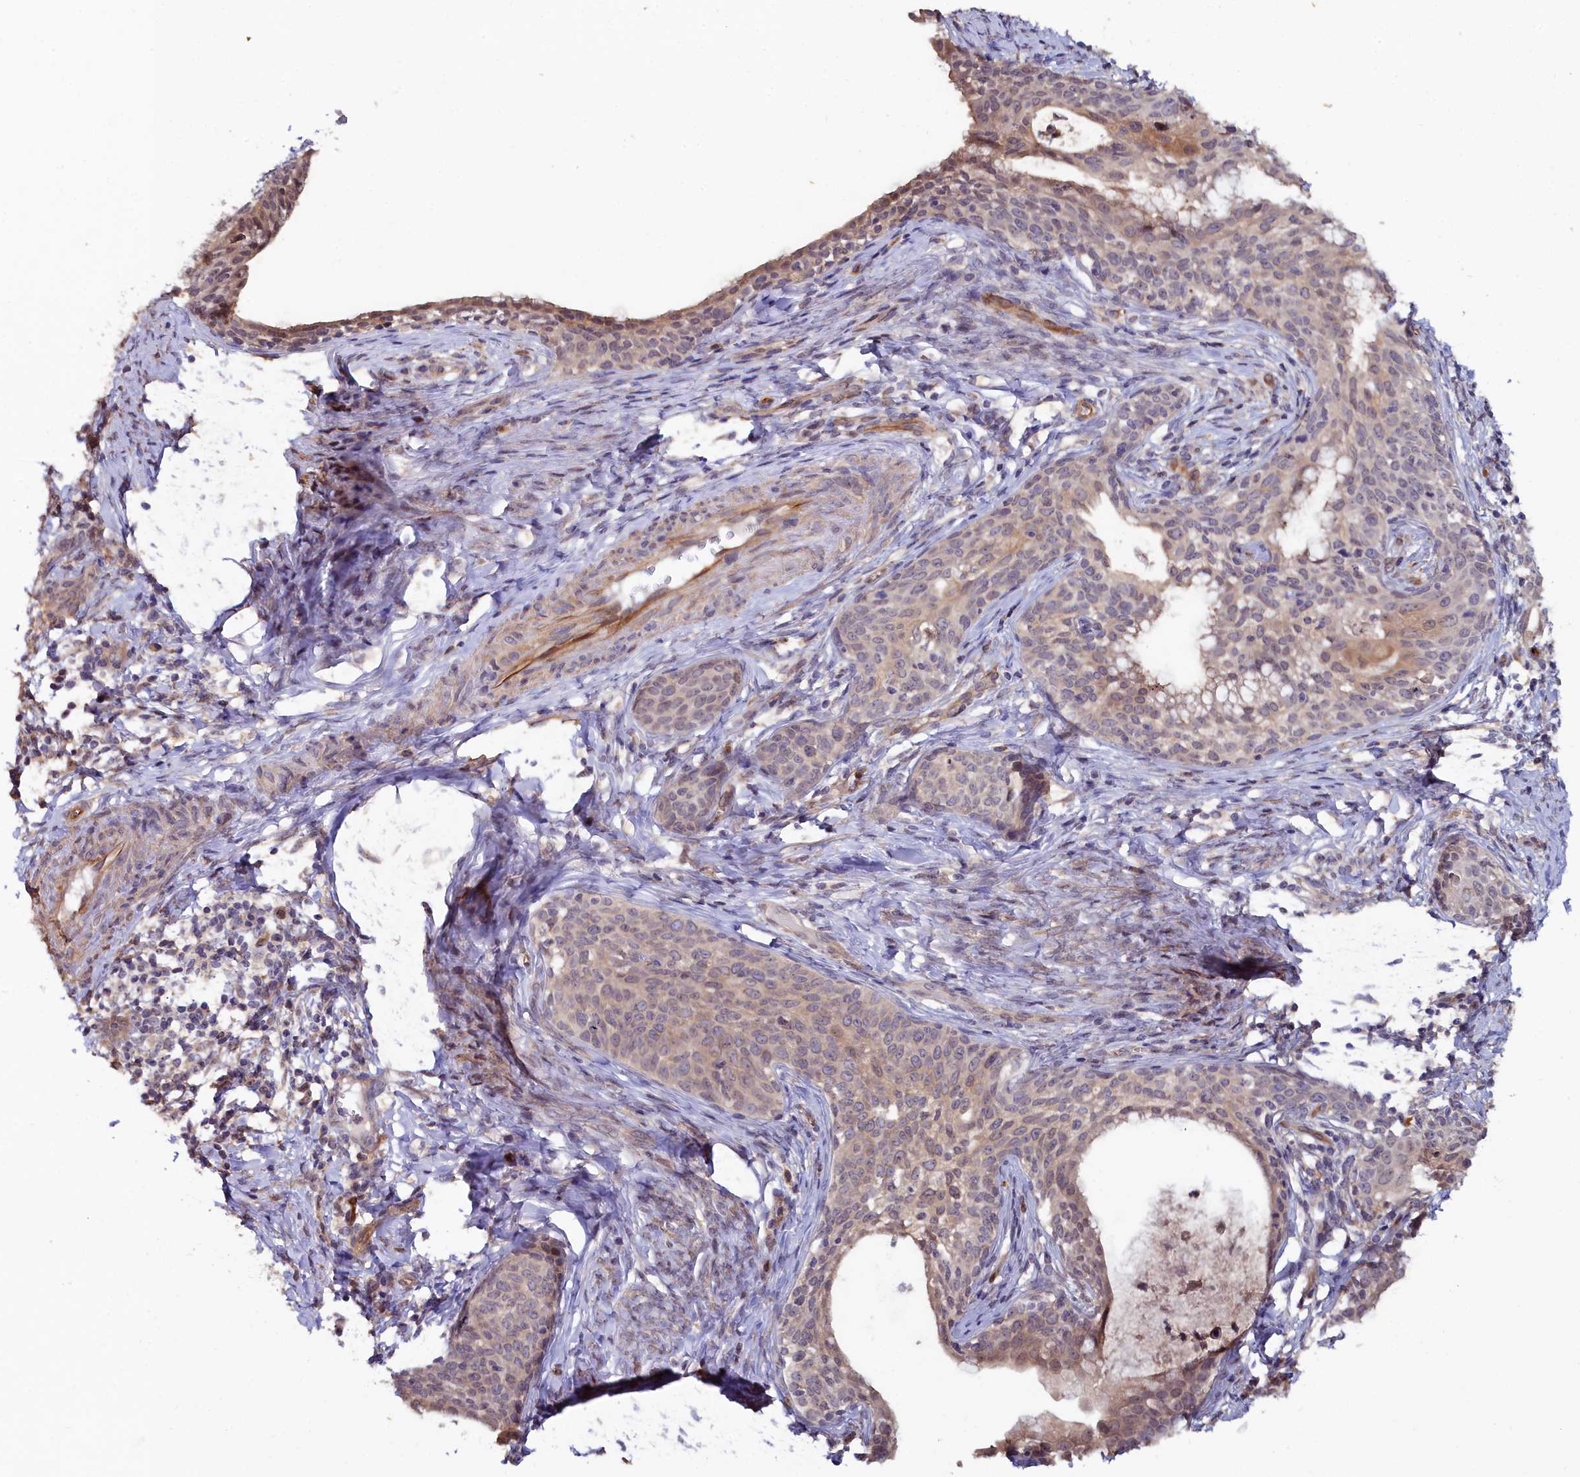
{"staining": {"intensity": "weak", "quantity": "25%-75%", "location": "cytoplasmic/membranous"}, "tissue": "cervical cancer", "cell_type": "Tumor cells", "image_type": "cancer", "snomed": [{"axis": "morphology", "description": "Squamous cell carcinoma, NOS"}, {"axis": "topography", "description": "Cervix"}], "caption": "A brown stain shows weak cytoplasmic/membranous expression of a protein in cervical cancer (squamous cell carcinoma) tumor cells.", "gene": "C4orf19", "patient": {"sex": "female", "age": 52}}